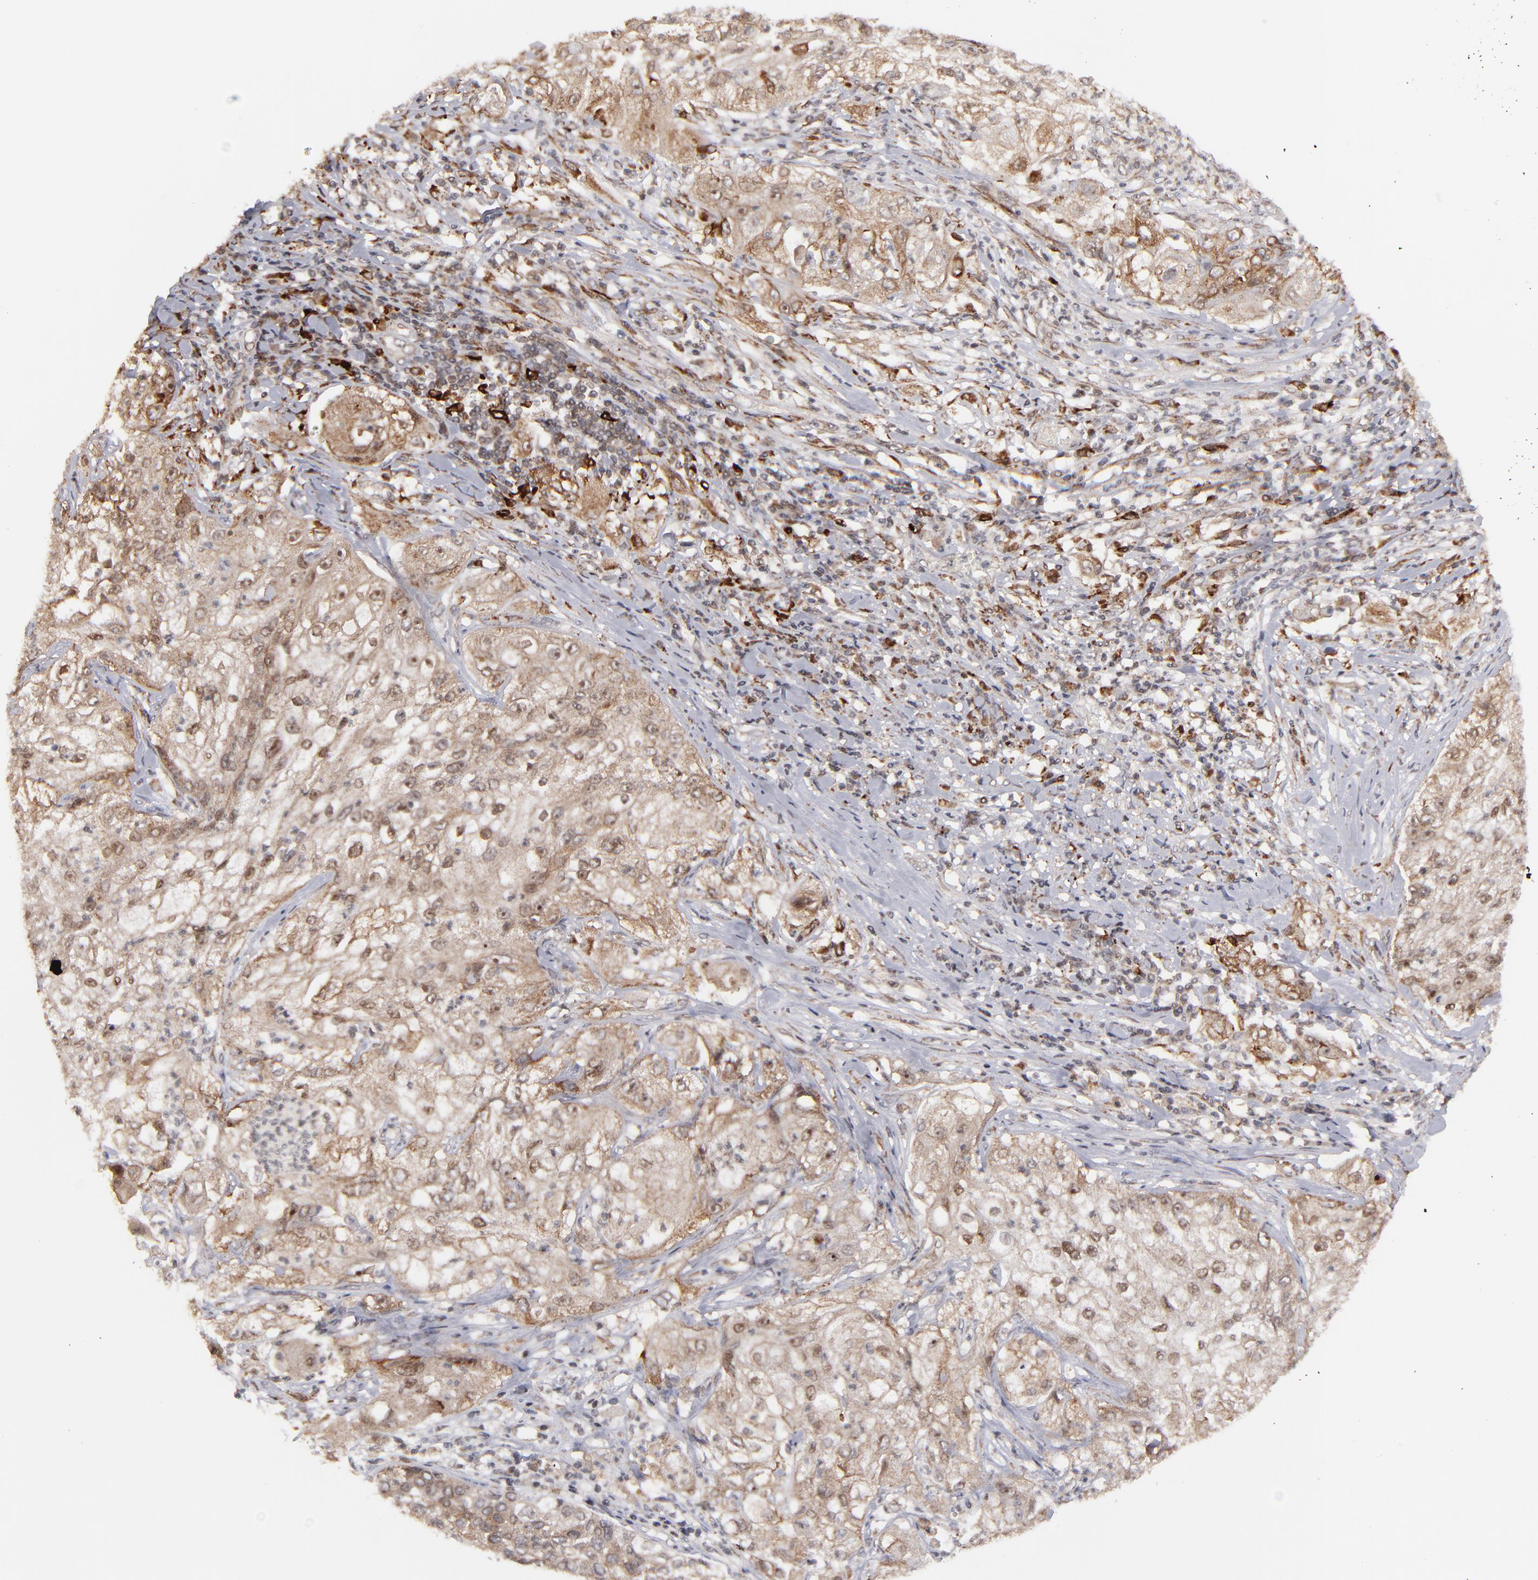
{"staining": {"intensity": "moderate", "quantity": ">75%", "location": "cytoplasmic/membranous,nuclear"}, "tissue": "lung cancer", "cell_type": "Tumor cells", "image_type": "cancer", "snomed": [{"axis": "morphology", "description": "Inflammation, NOS"}, {"axis": "morphology", "description": "Squamous cell carcinoma, NOS"}, {"axis": "topography", "description": "Lymph node"}, {"axis": "topography", "description": "Soft tissue"}, {"axis": "topography", "description": "Lung"}], "caption": "Lung cancer stained with a brown dye demonstrates moderate cytoplasmic/membranous and nuclear positive expression in about >75% of tumor cells.", "gene": "RGS6", "patient": {"sex": "male", "age": 66}}